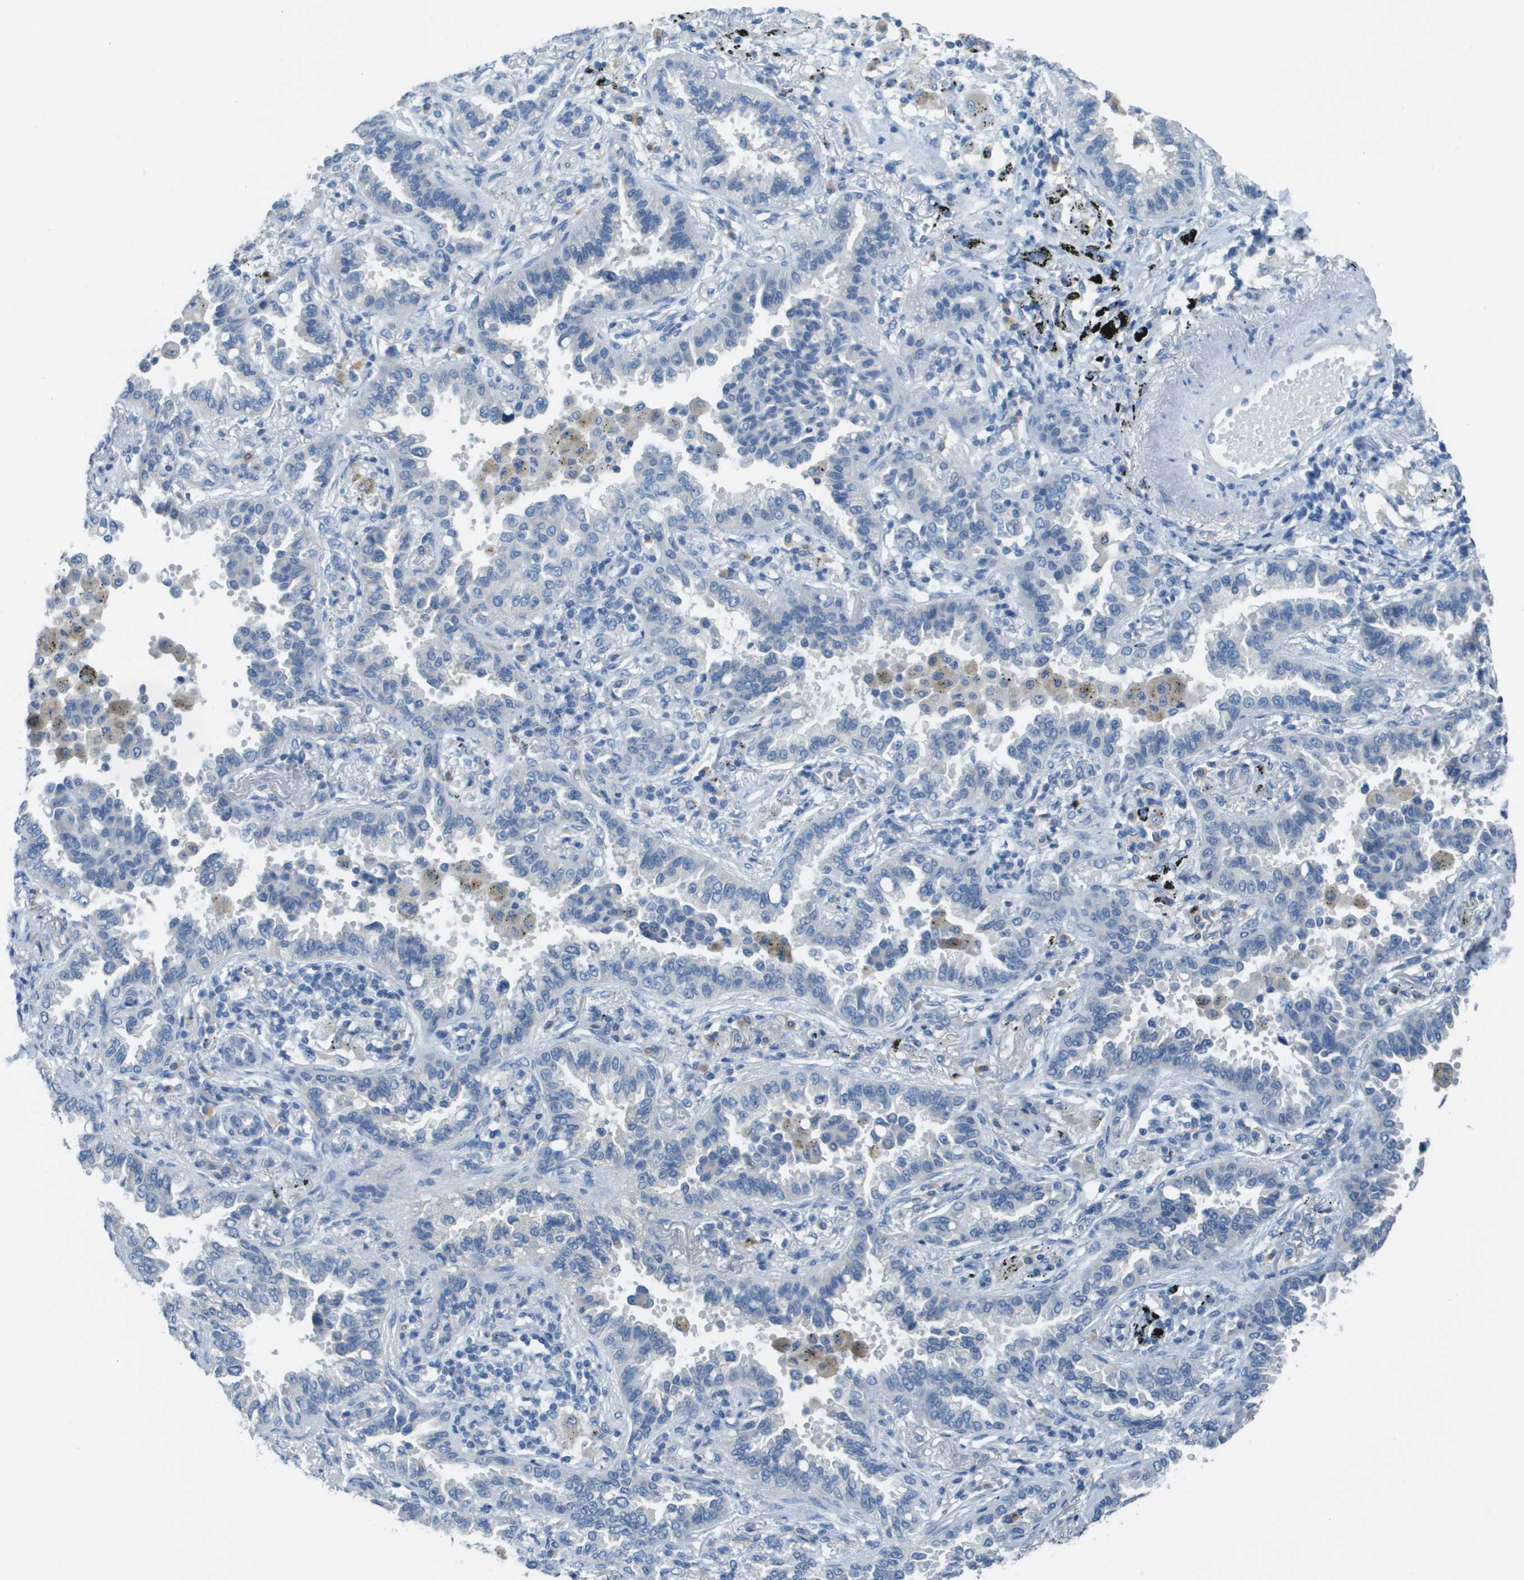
{"staining": {"intensity": "negative", "quantity": "none", "location": "none"}, "tissue": "lung cancer", "cell_type": "Tumor cells", "image_type": "cancer", "snomed": [{"axis": "morphology", "description": "Normal tissue, NOS"}, {"axis": "morphology", "description": "Adenocarcinoma, NOS"}, {"axis": "topography", "description": "Lung"}], "caption": "IHC image of neoplastic tissue: human lung cancer stained with DAB (3,3'-diaminobenzidine) reveals no significant protein positivity in tumor cells. (DAB immunohistochemistry (IHC) visualized using brightfield microscopy, high magnification).", "gene": "PTGDR2", "patient": {"sex": "male", "age": 59}}